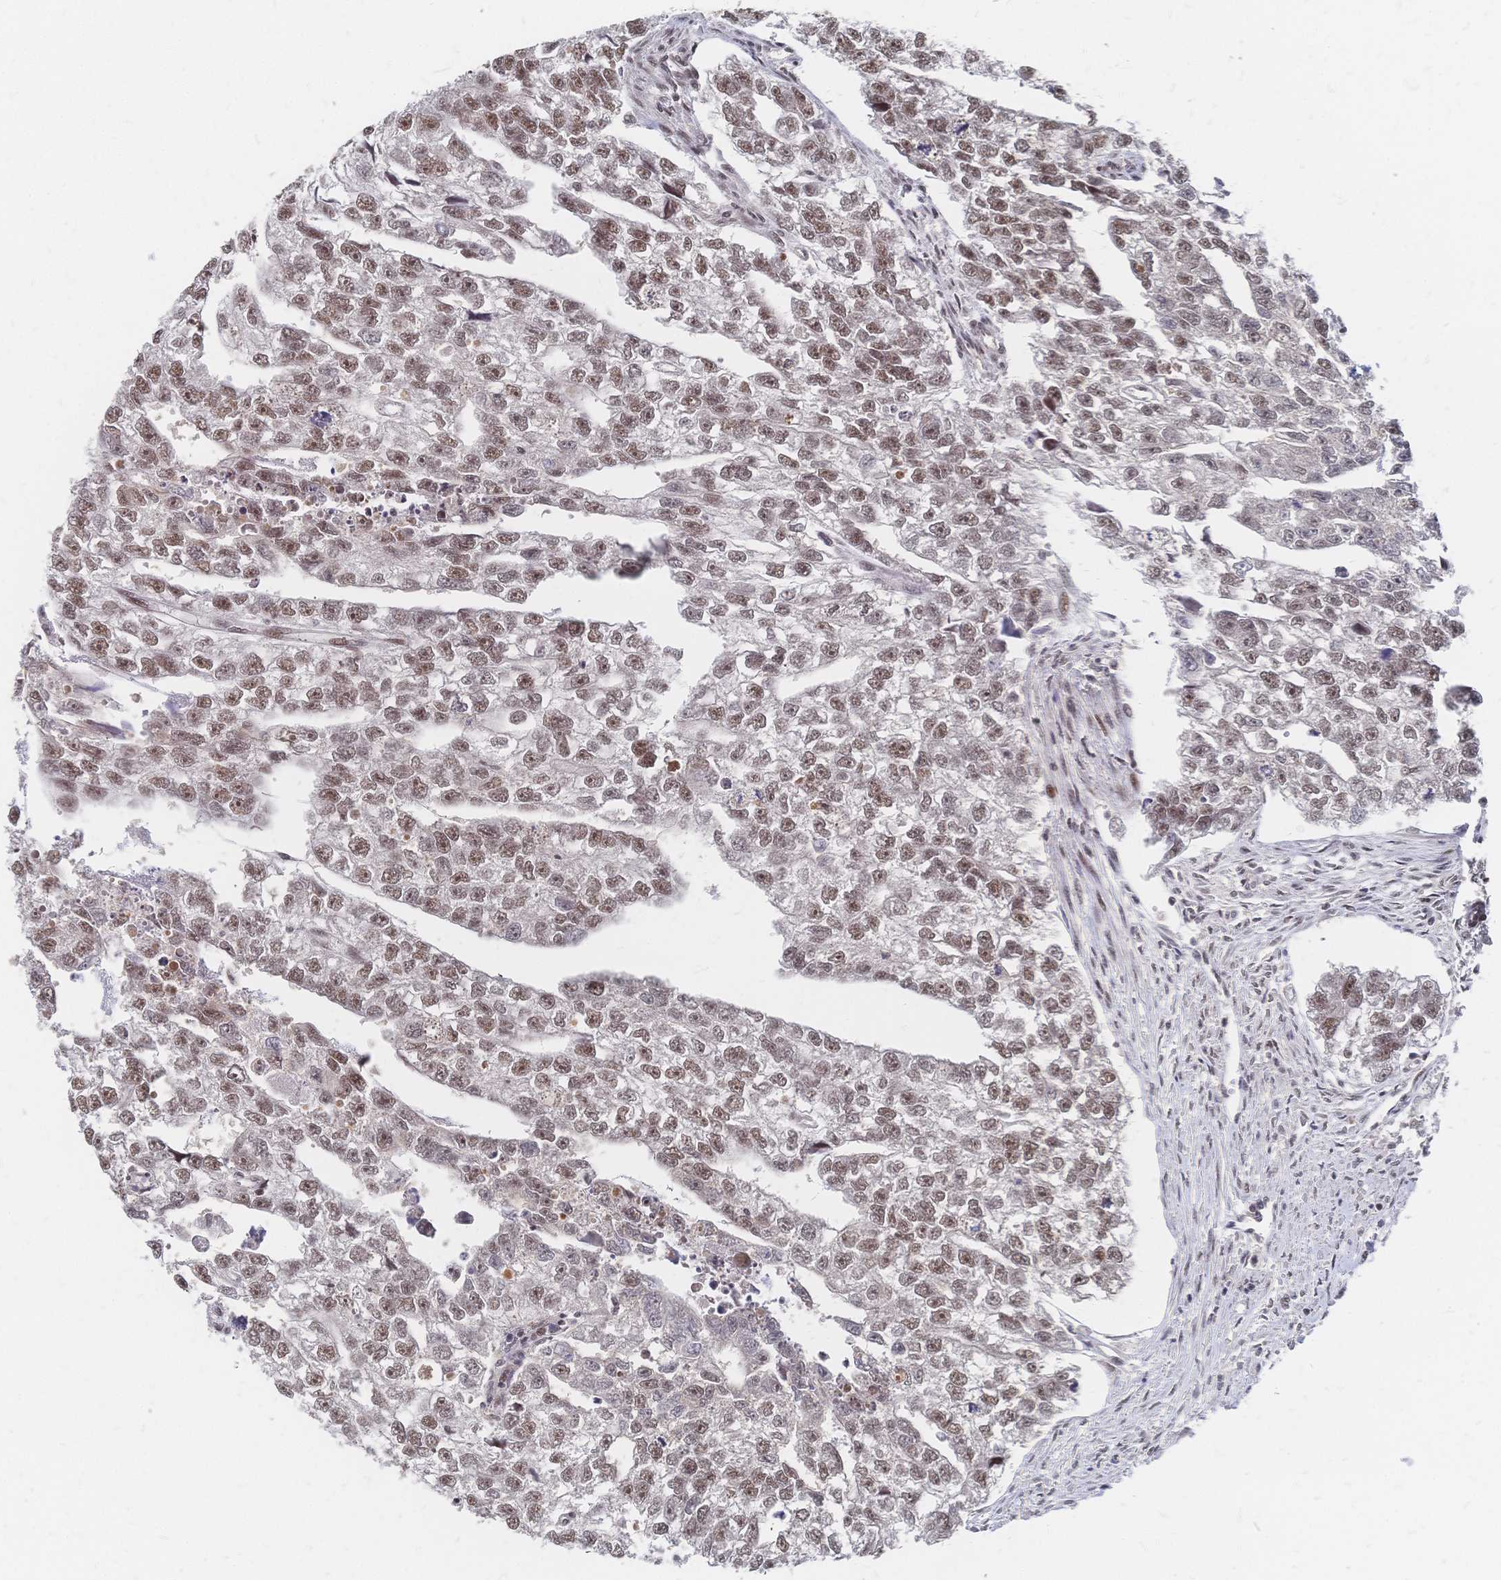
{"staining": {"intensity": "moderate", "quantity": ">75%", "location": "nuclear"}, "tissue": "testis cancer", "cell_type": "Tumor cells", "image_type": "cancer", "snomed": [{"axis": "morphology", "description": "Carcinoma, Embryonal, NOS"}, {"axis": "morphology", "description": "Teratoma, malignant, NOS"}, {"axis": "topography", "description": "Testis"}], "caption": "There is medium levels of moderate nuclear expression in tumor cells of teratoma (malignant) (testis), as demonstrated by immunohistochemical staining (brown color).", "gene": "NELFA", "patient": {"sex": "male", "age": 44}}